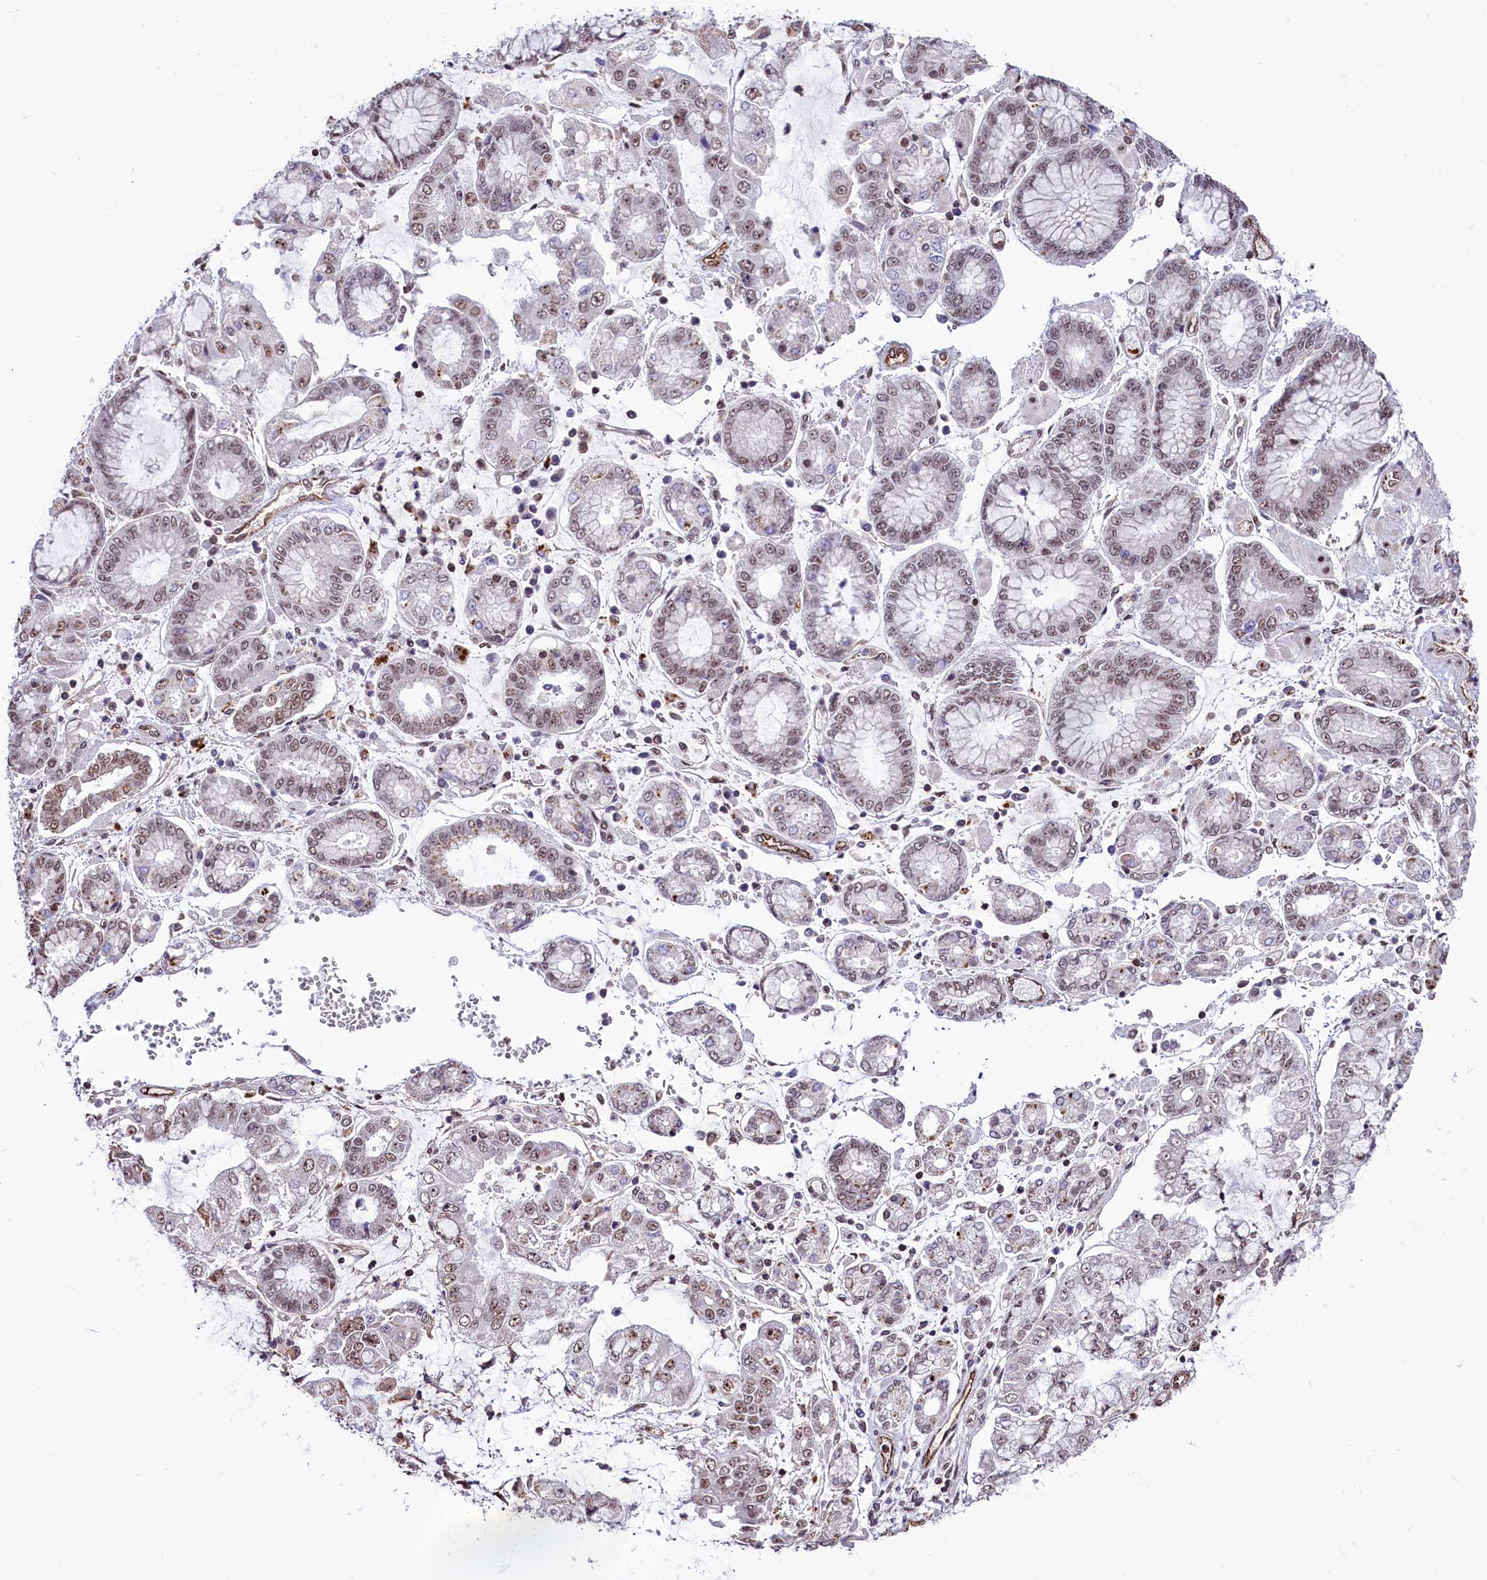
{"staining": {"intensity": "weak", "quantity": ">75%", "location": "nuclear"}, "tissue": "stomach cancer", "cell_type": "Tumor cells", "image_type": "cancer", "snomed": [{"axis": "morphology", "description": "Adenocarcinoma, NOS"}, {"axis": "topography", "description": "Stomach"}], "caption": "Human stomach adenocarcinoma stained for a protein (brown) displays weak nuclear positive expression in approximately >75% of tumor cells.", "gene": "MRPL54", "patient": {"sex": "male", "age": 76}}